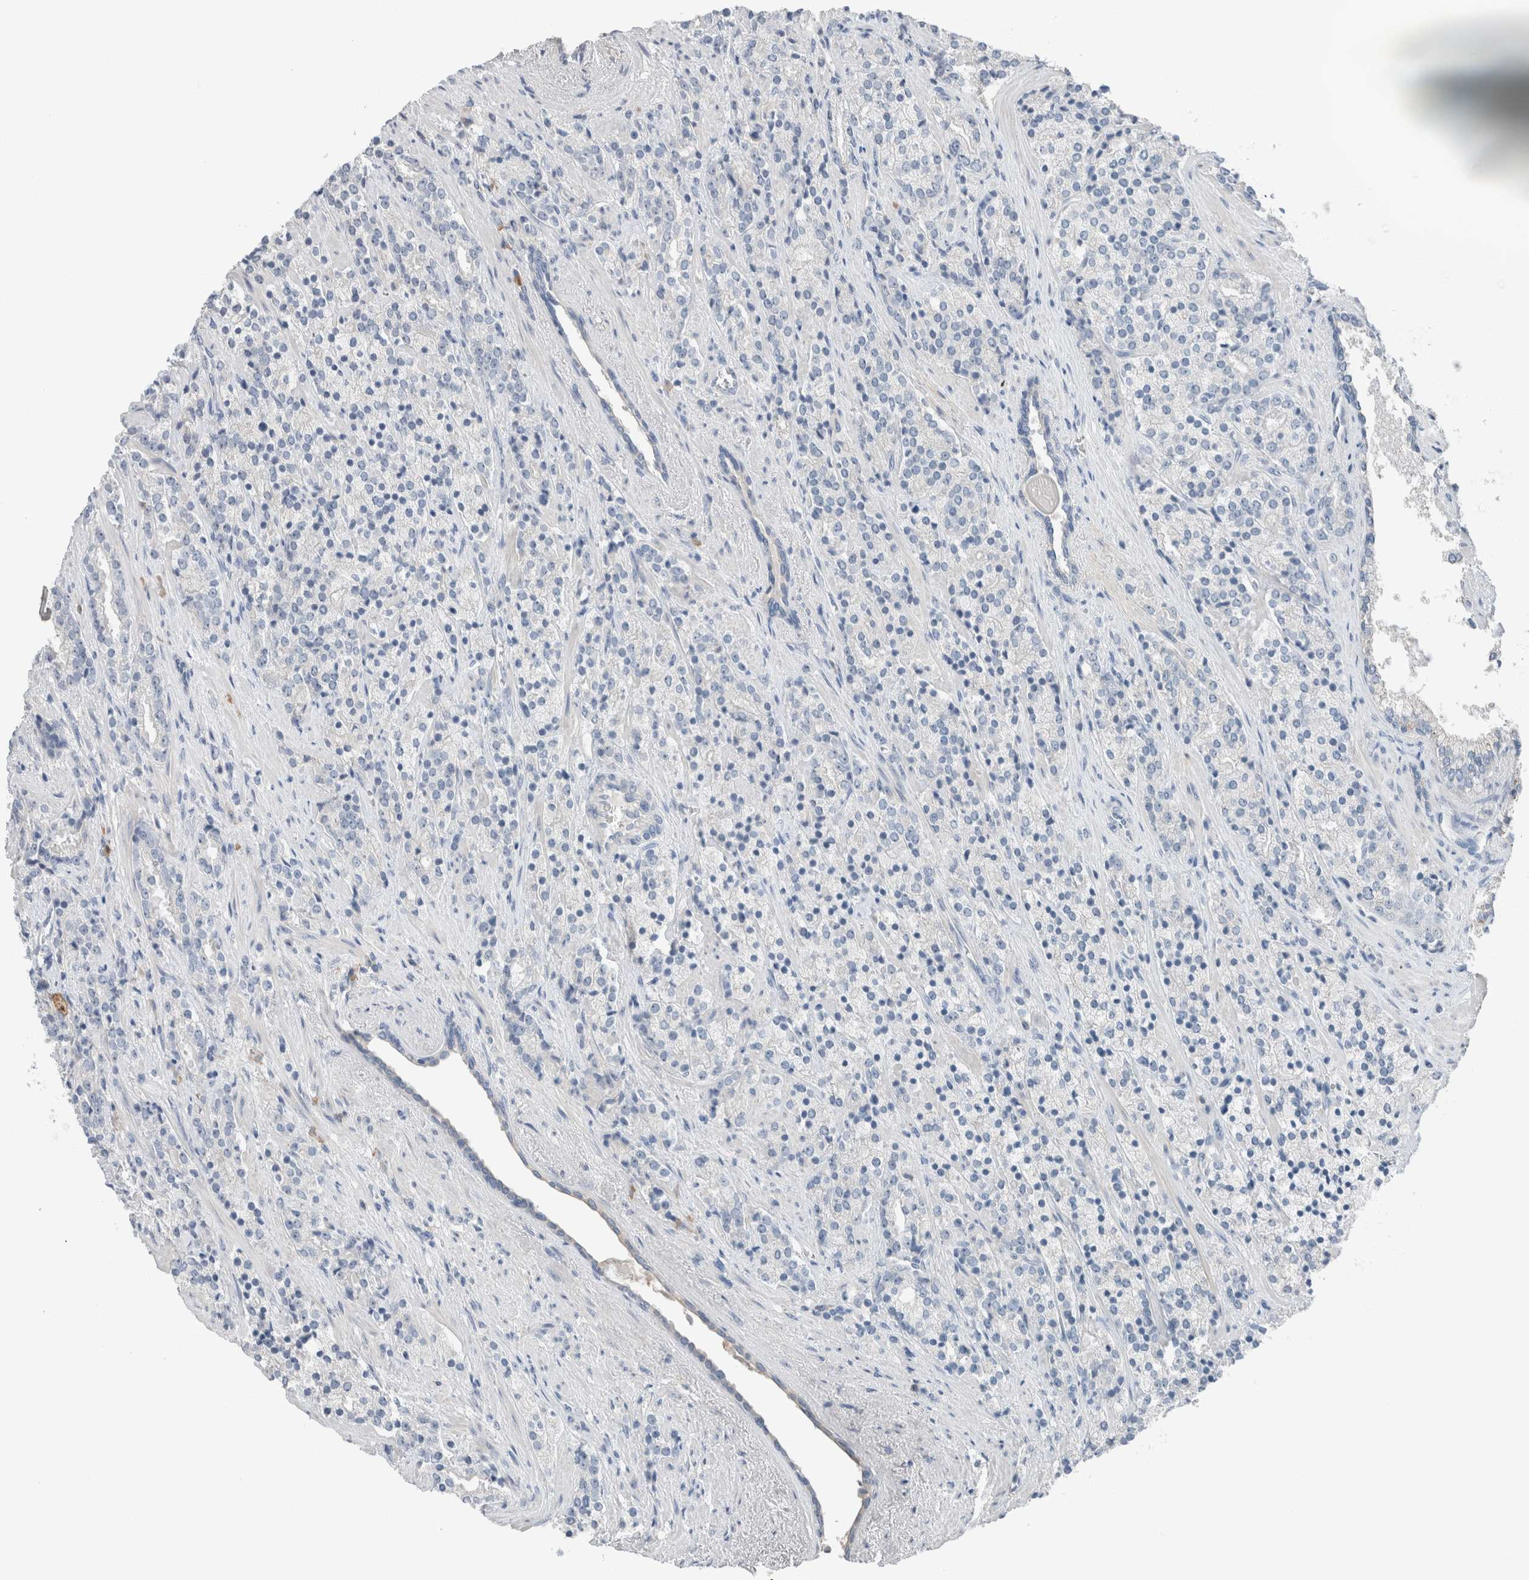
{"staining": {"intensity": "negative", "quantity": "none", "location": "none"}, "tissue": "prostate cancer", "cell_type": "Tumor cells", "image_type": "cancer", "snomed": [{"axis": "morphology", "description": "Adenocarcinoma, High grade"}, {"axis": "topography", "description": "Prostate"}], "caption": "Immunohistochemical staining of human prostate cancer (adenocarcinoma (high-grade)) exhibits no significant staining in tumor cells. (Brightfield microscopy of DAB (3,3'-diaminobenzidine) immunohistochemistry (IHC) at high magnification).", "gene": "DUOX1", "patient": {"sex": "male", "age": 71}}